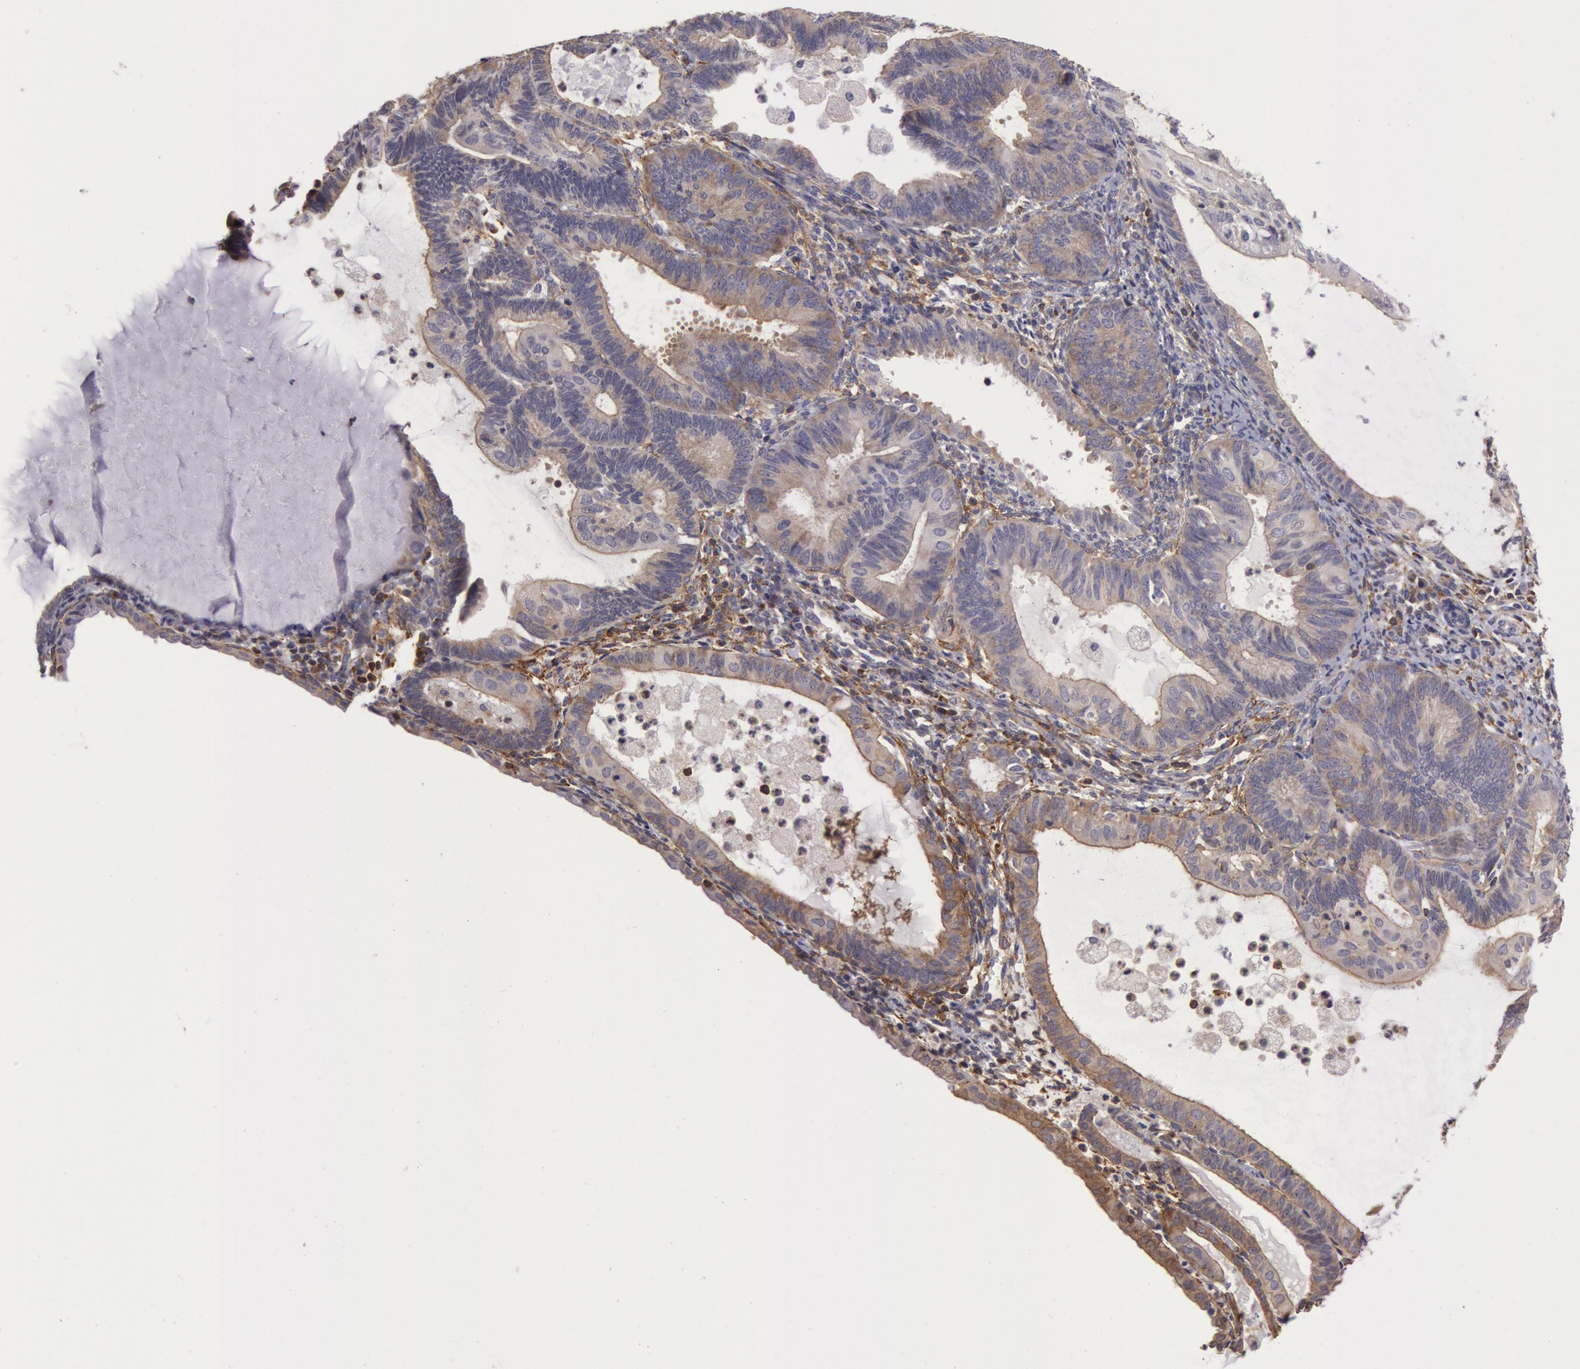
{"staining": {"intensity": "weak", "quantity": "25%-75%", "location": "cytoplasmic/membranous"}, "tissue": "endometrial cancer", "cell_type": "Tumor cells", "image_type": "cancer", "snomed": [{"axis": "morphology", "description": "Adenocarcinoma, NOS"}, {"axis": "topography", "description": "Endometrium"}], "caption": "A brown stain shows weak cytoplasmic/membranous staining of a protein in endometrial cancer (adenocarcinoma) tumor cells. (Brightfield microscopy of DAB IHC at high magnification).", "gene": "NMT2", "patient": {"sex": "female", "age": 63}}